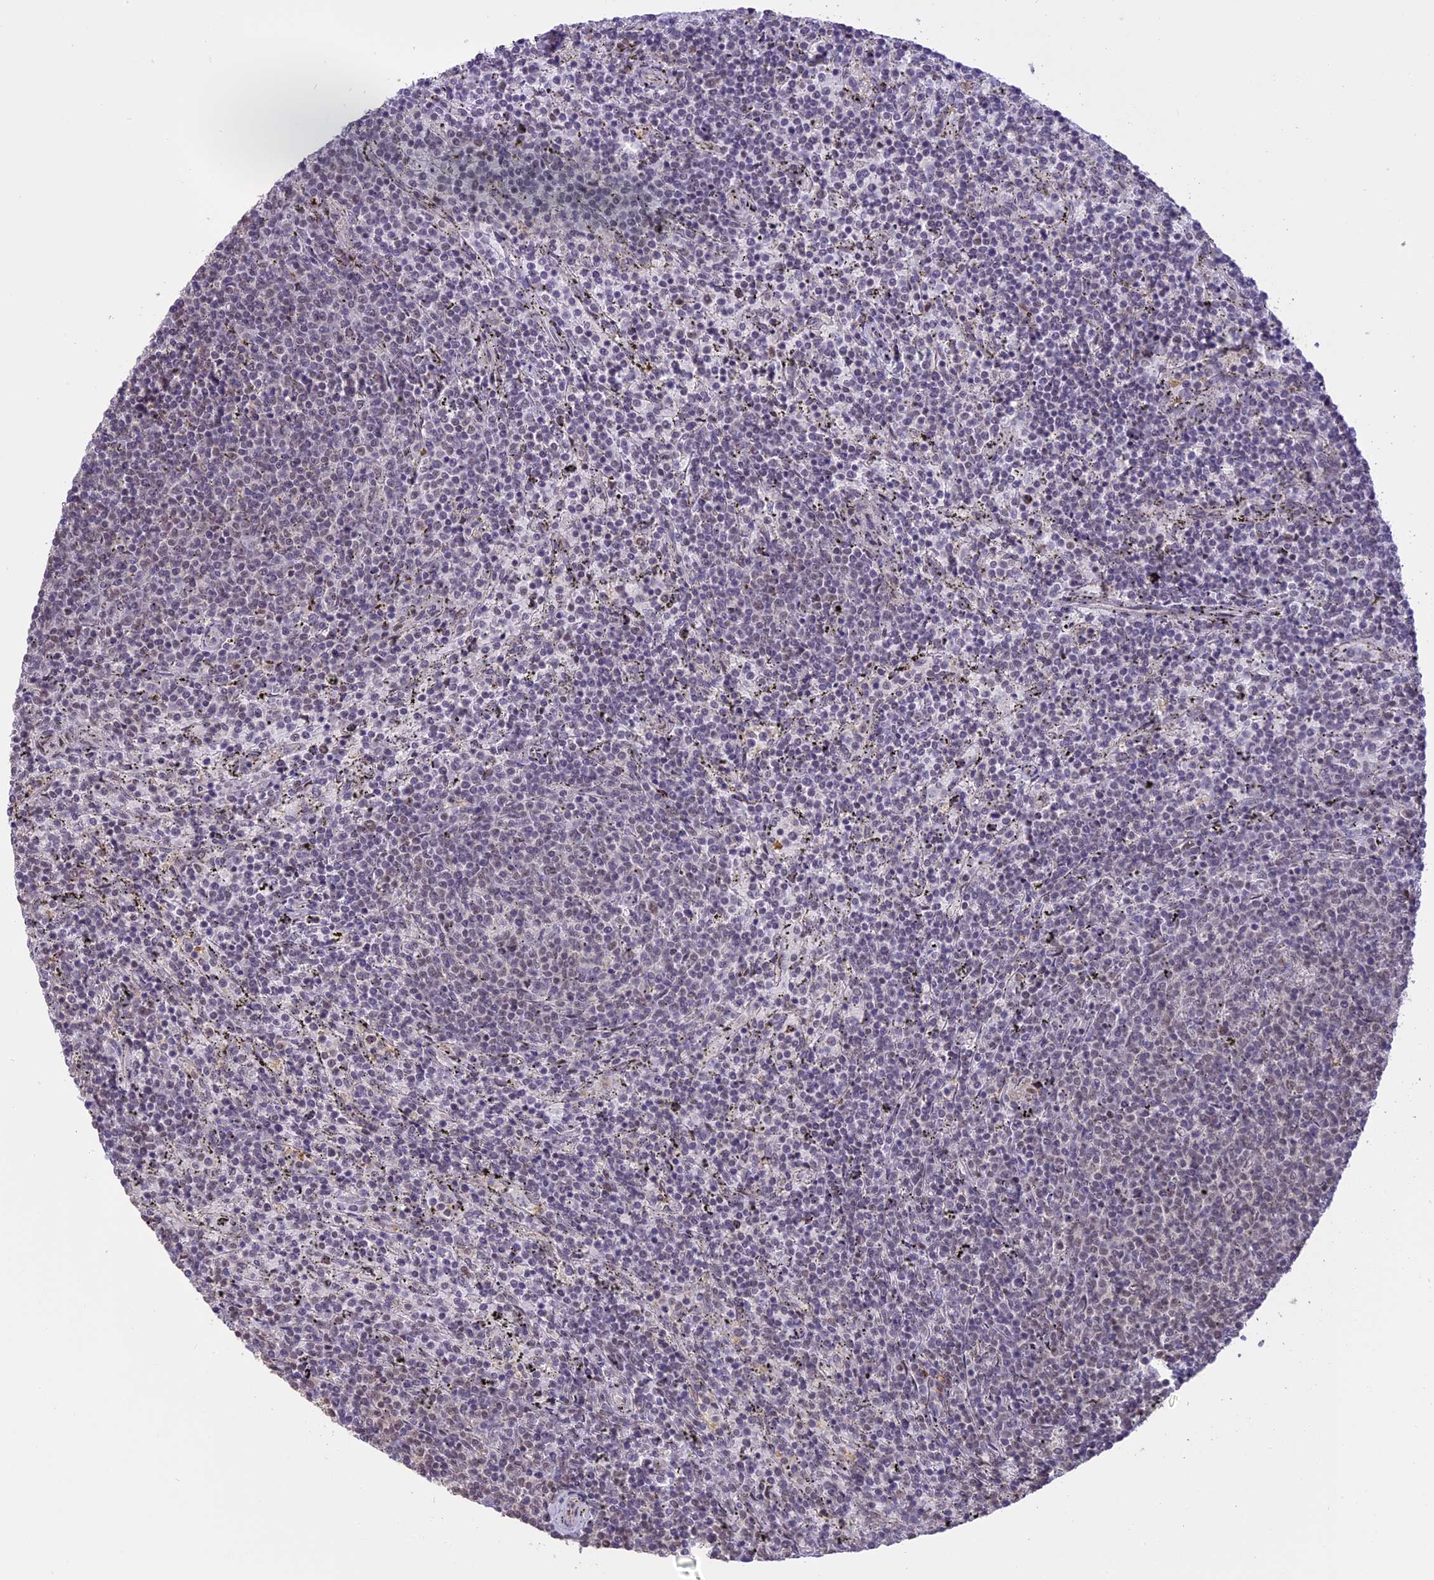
{"staining": {"intensity": "negative", "quantity": "none", "location": "none"}, "tissue": "lymphoma", "cell_type": "Tumor cells", "image_type": "cancer", "snomed": [{"axis": "morphology", "description": "Malignant lymphoma, non-Hodgkin's type, Low grade"}, {"axis": "topography", "description": "Spleen"}], "caption": "Immunohistochemistry (IHC) photomicrograph of human malignant lymphoma, non-Hodgkin's type (low-grade) stained for a protein (brown), which displays no positivity in tumor cells. The staining is performed using DAB brown chromogen with nuclei counter-stained in using hematoxylin.", "gene": "TIGD7", "patient": {"sex": "female", "age": 50}}